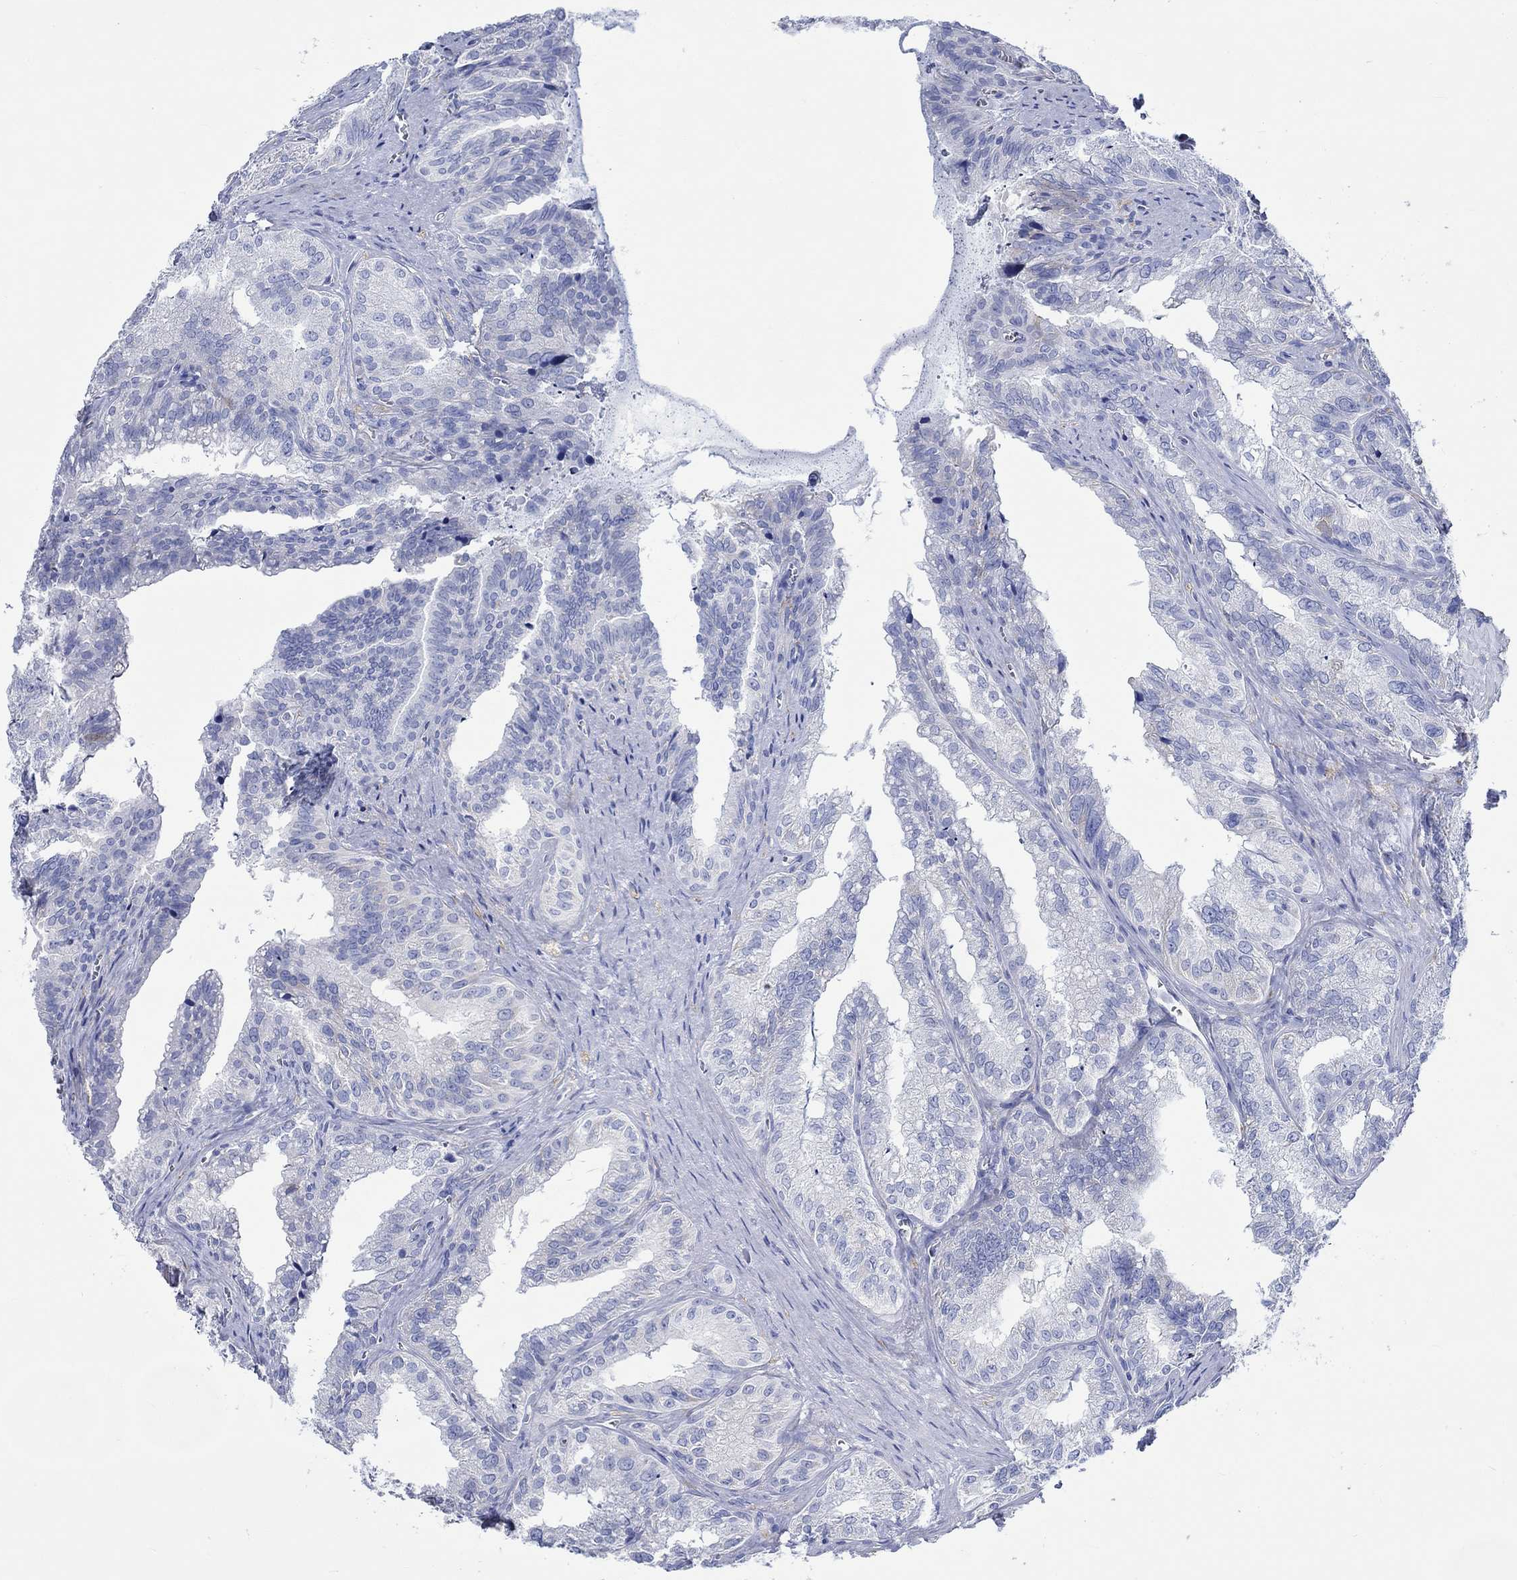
{"staining": {"intensity": "negative", "quantity": "none", "location": "none"}, "tissue": "seminal vesicle", "cell_type": "Glandular cells", "image_type": "normal", "snomed": [{"axis": "morphology", "description": "Normal tissue, NOS"}, {"axis": "topography", "description": "Seminal veicle"}], "caption": "The image exhibits no significant staining in glandular cells of seminal vesicle.", "gene": "CPLX1", "patient": {"sex": "male", "age": 57}}